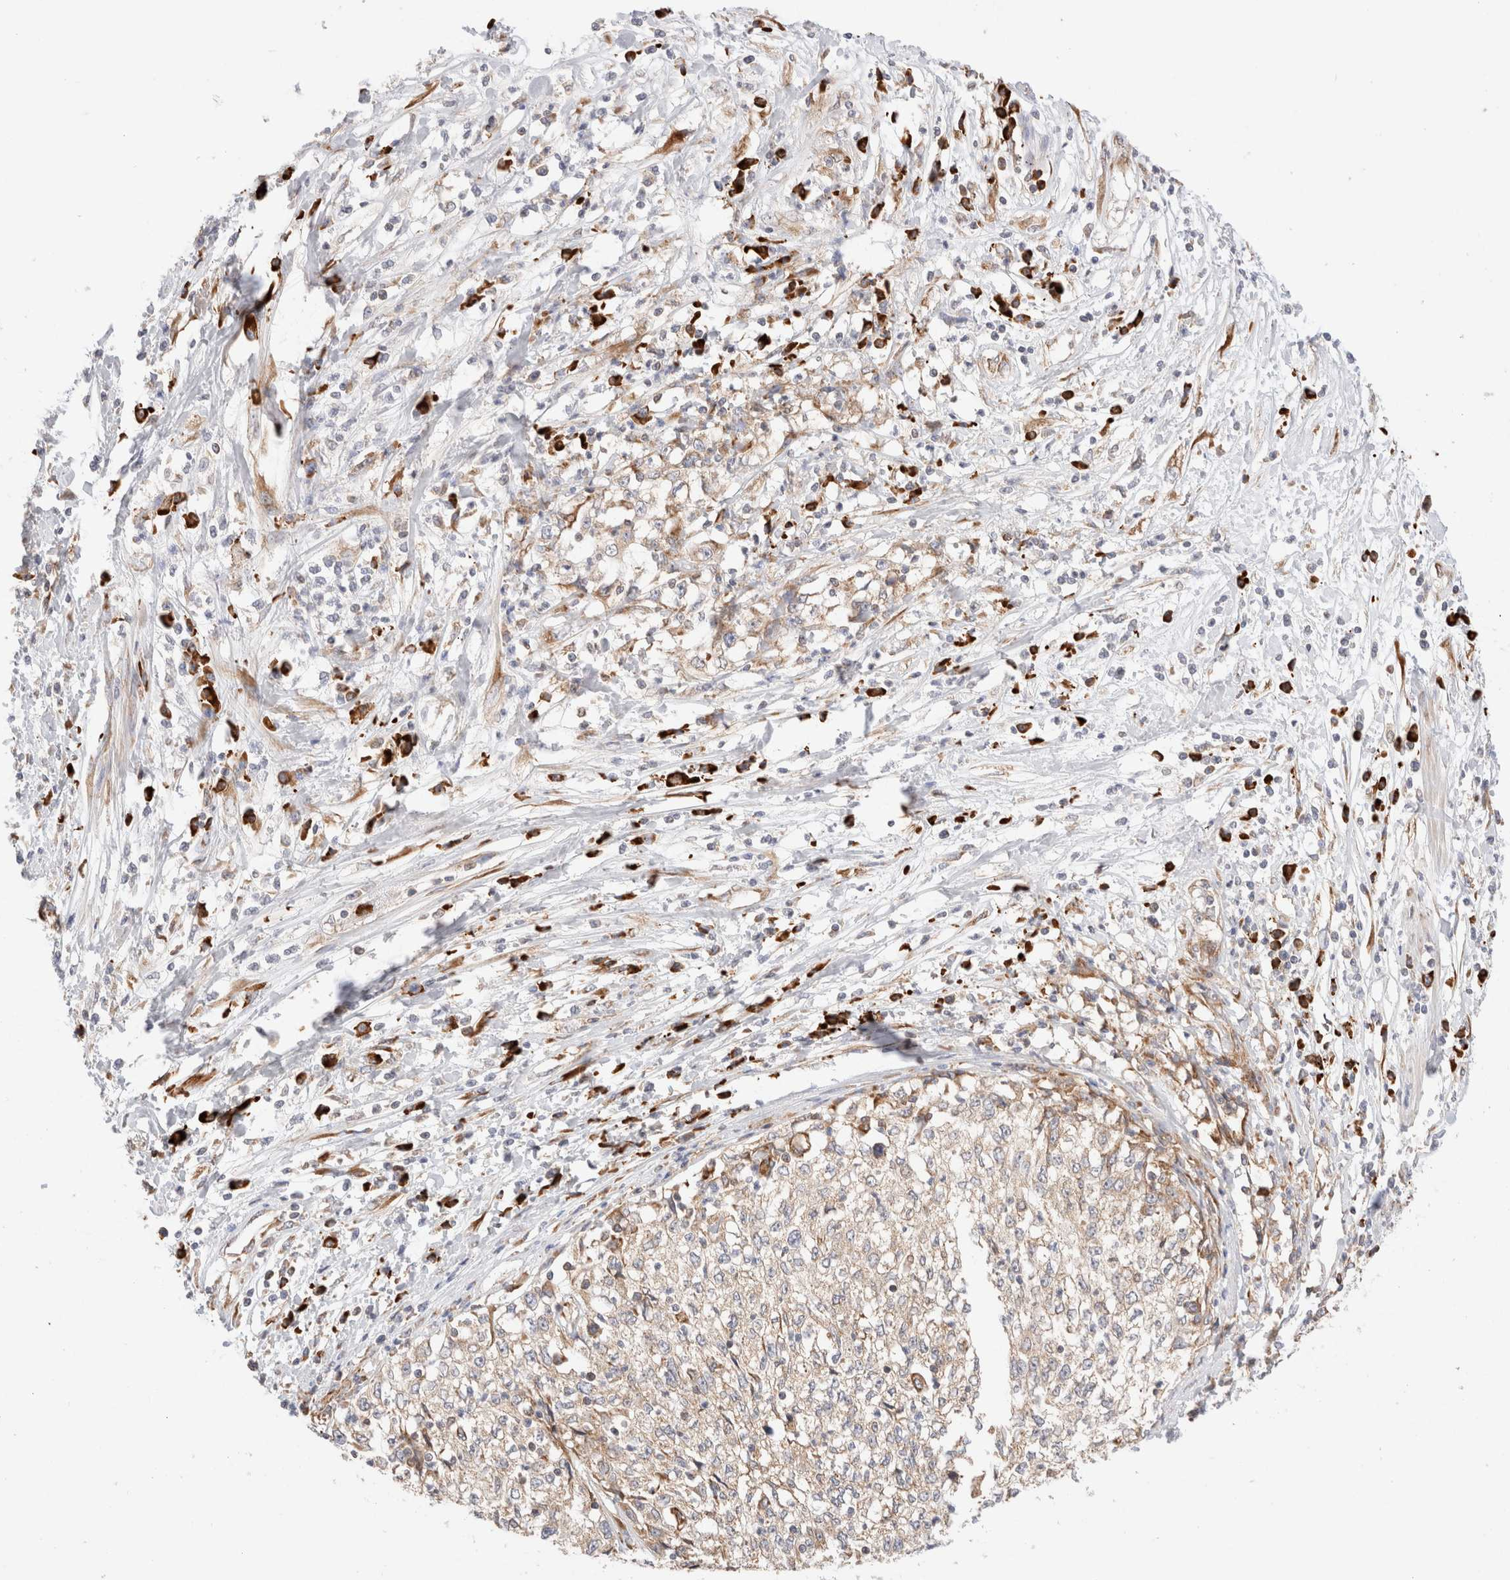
{"staining": {"intensity": "moderate", "quantity": "<25%", "location": "cytoplasmic/membranous"}, "tissue": "cervical cancer", "cell_type": "Tumor cells", "image_type": "cancer", "snomed": [{"axis": "morphology", "description": "Squamous cell carcinoma, NOS"}, {"axis": "topography", "description": "Cervix"}], "caption": "Immunohistochemical staining of human cervical squamous cell carcinoma exhibits moderate cytoplasmic/membranous protein expression in about <25% of tumor cells.", "gene": "UTS2B", "patient": {"sex": "female", "age": 57}}